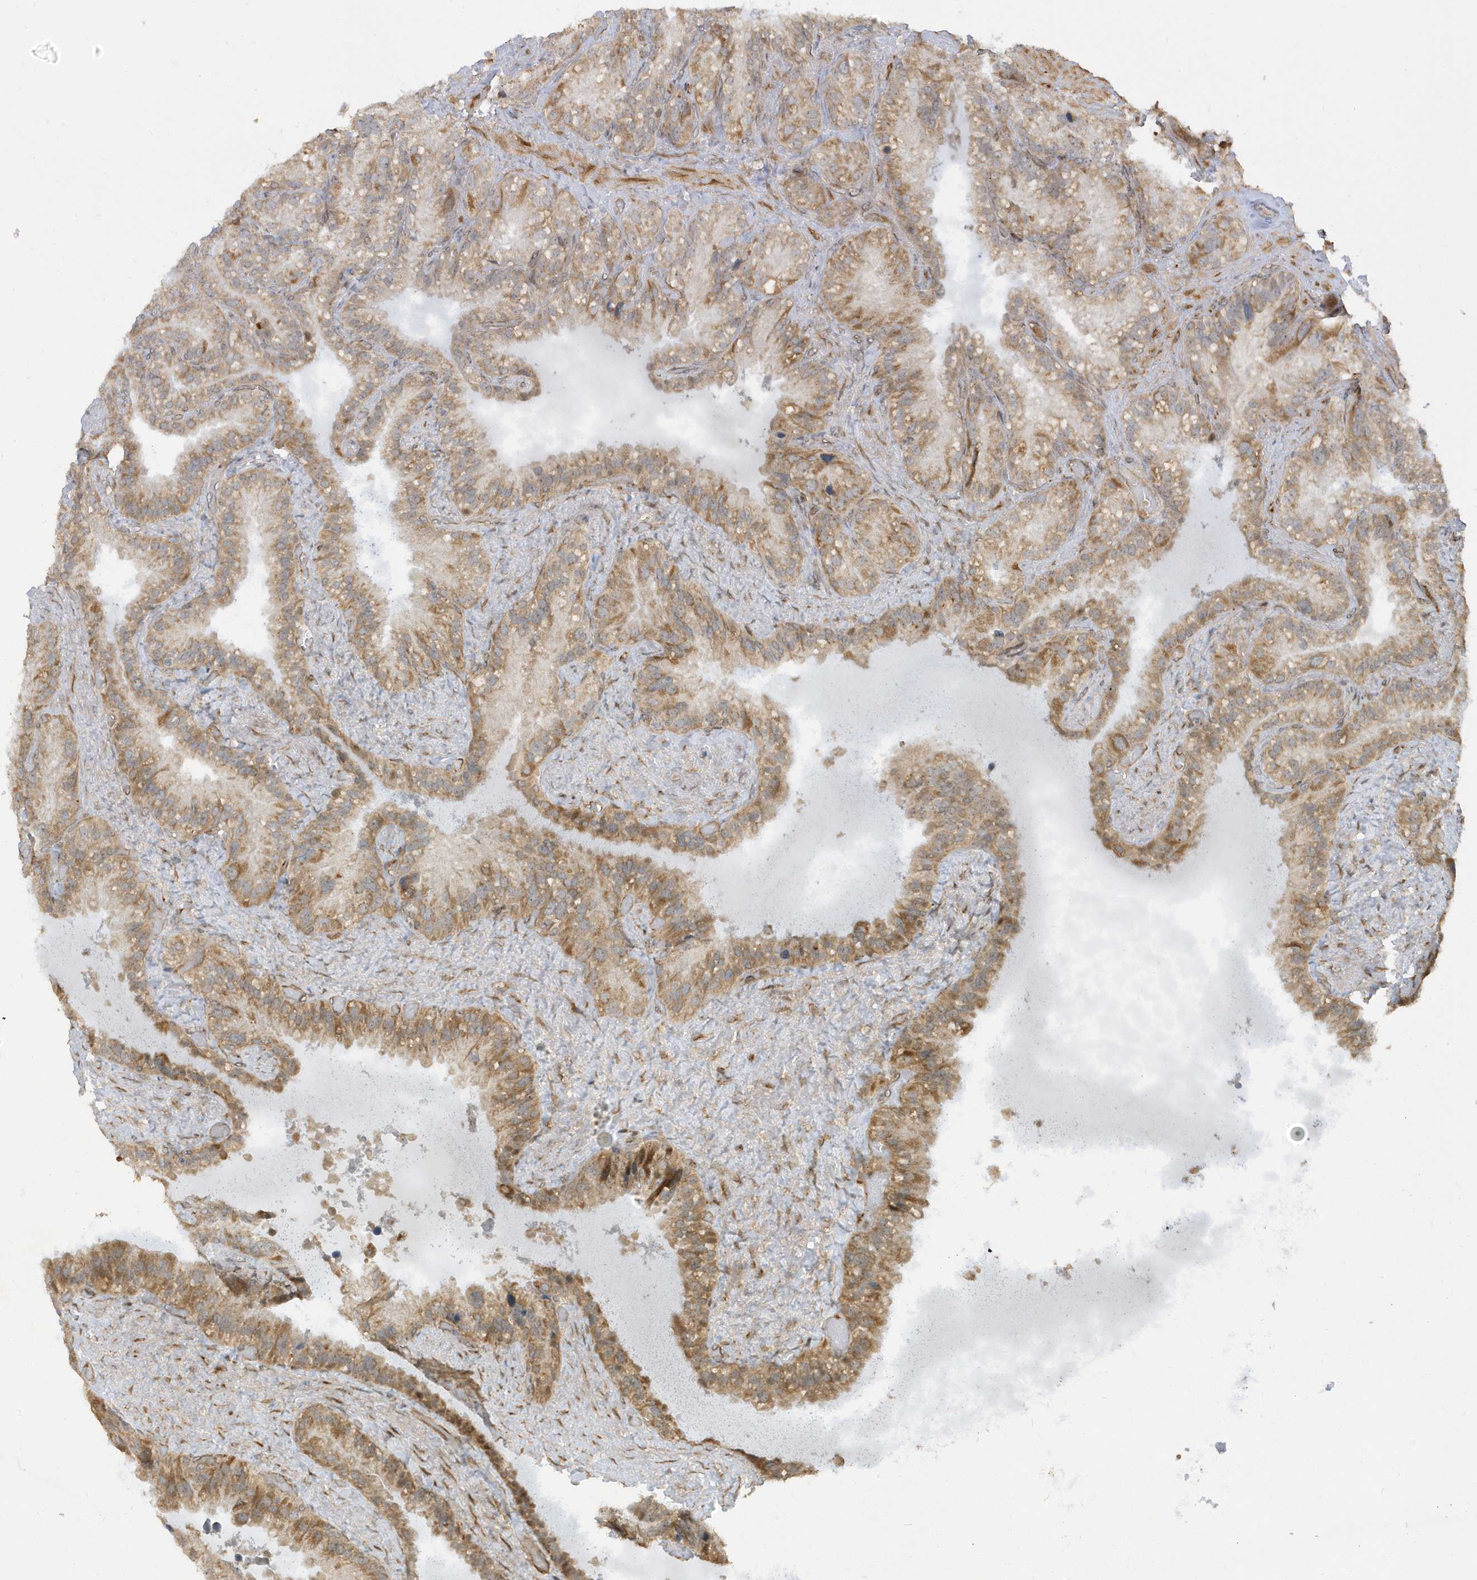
{"staining": {"intensity": "moderate", "quantity": ">75%", "location": "cytoplasmic/membranous"}, "tissue": "seminal vesicle", "cell_type": "Glandular cells", "image_type": "normal", "snomed": [{"axis": "morphology", "description": "Normal tissue, NOS"}, {"axis": "topography", "description": "Prostate"}, {"axis": "topography", "description": "Seminal veicle"}], "caption": "Immunohistochemistry (IHC) (DAB) staining of unremarkable seminal vesicle displays moderate cytoplasmic/membranous protein expression in approximately >75% of glandular cells. Using DAB (brown) and hematoxylin (blue) stains, captured at high magnification using brightfield microscopy.", "gene": "ECM2", "patient": {"sex": "male", "age": 68}}